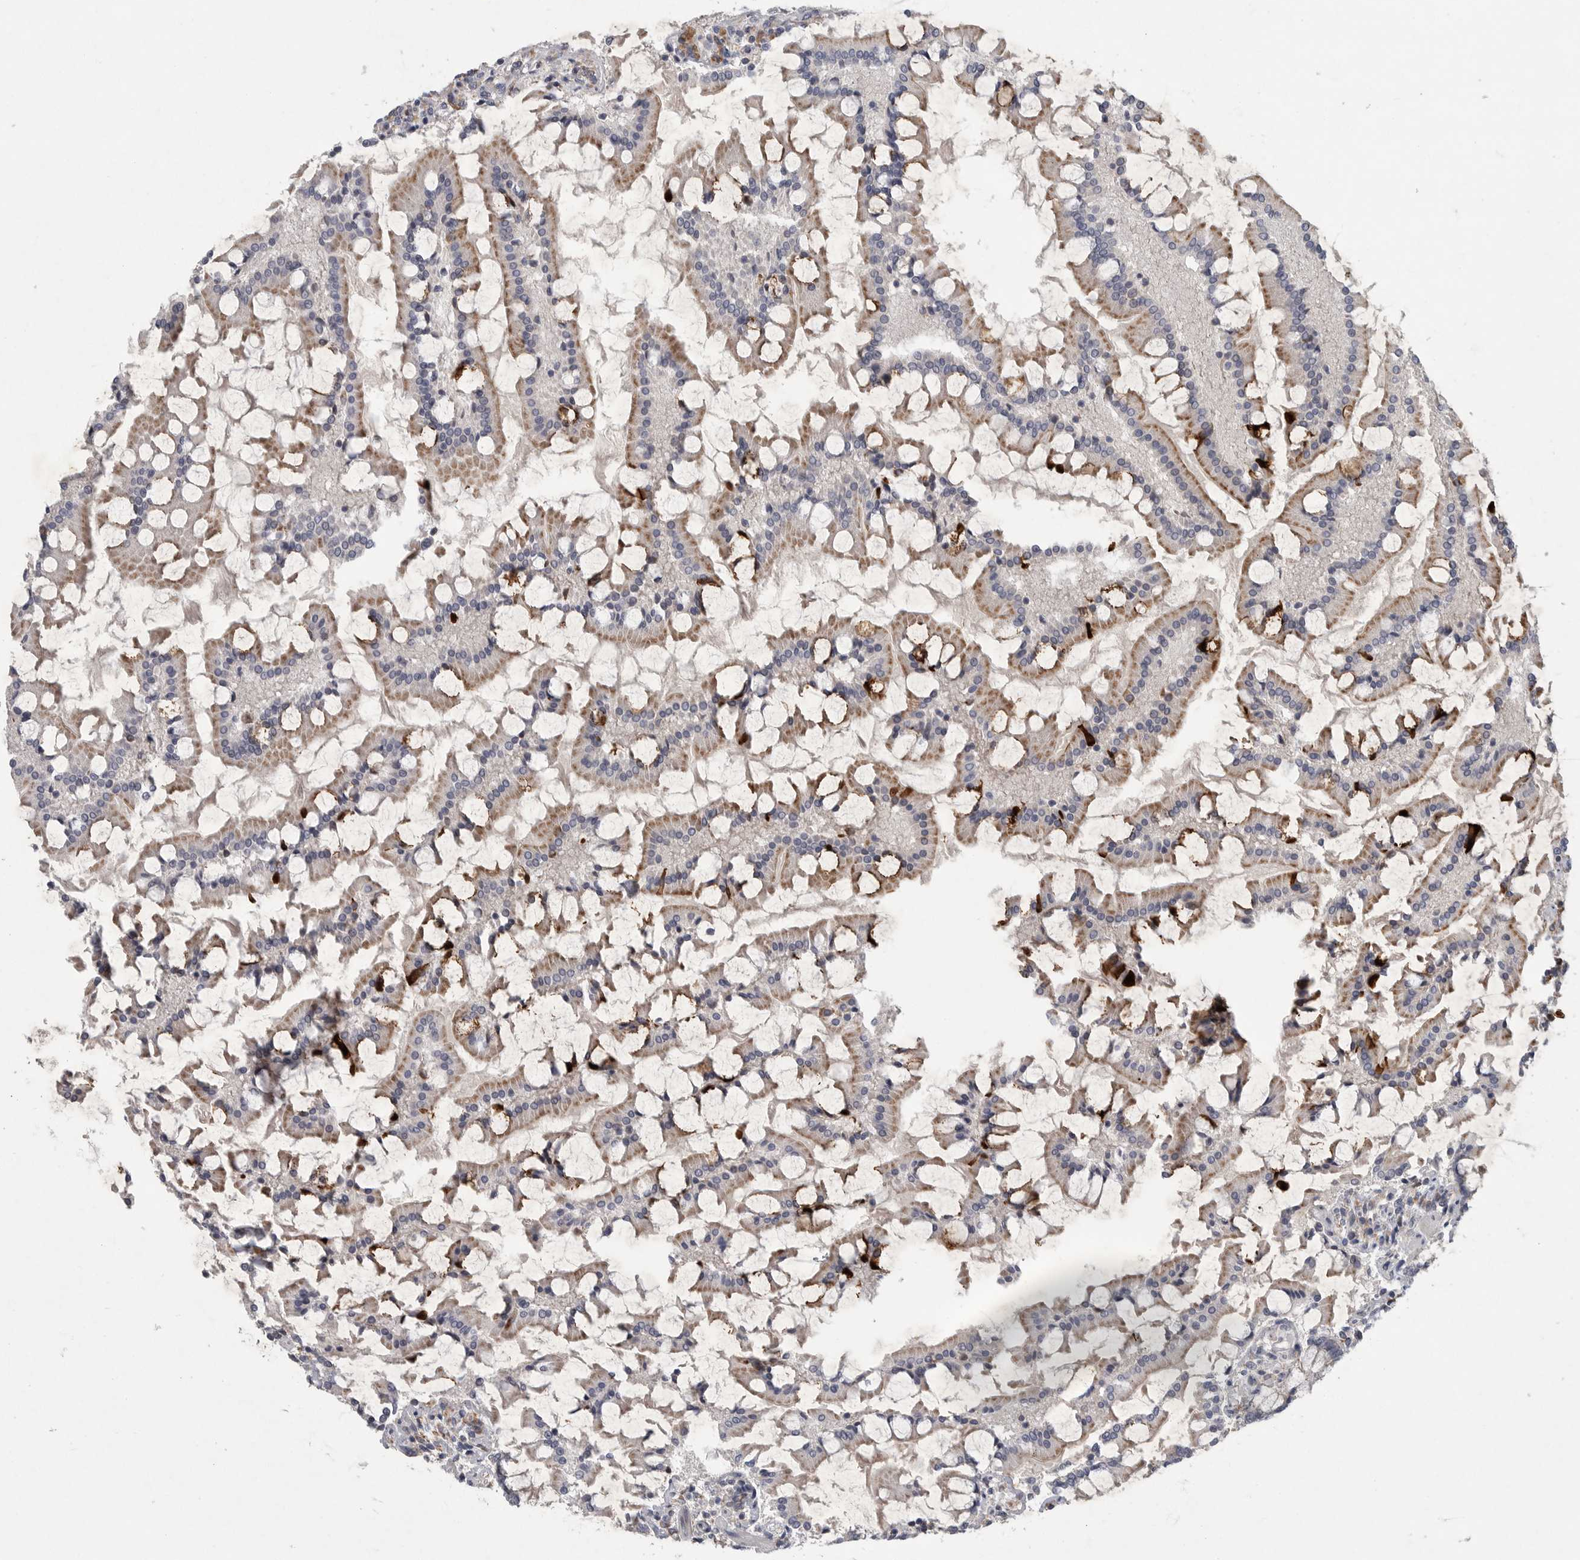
{"staining": {"intensity": "moderate", "quantity": ">75%", "location": "cytoplasmic/membranous"}, "tissue": "small intestine", "cell_type": "Glandular cells", "image_type": "normal", "snomed": [{"axis": "morphology", "description": "Normal tissue, NOS"}, {"axis": "topography", "description": "Small intestine"}], "caption": "Human small intestine stained for a protein (brown) exhibits moderate cytoplasmic/membranous positive positivity in approximately >75% of glandular cells.", "gene": "LAMTOR3", "patient": {"sex": "male", "age": 41}}